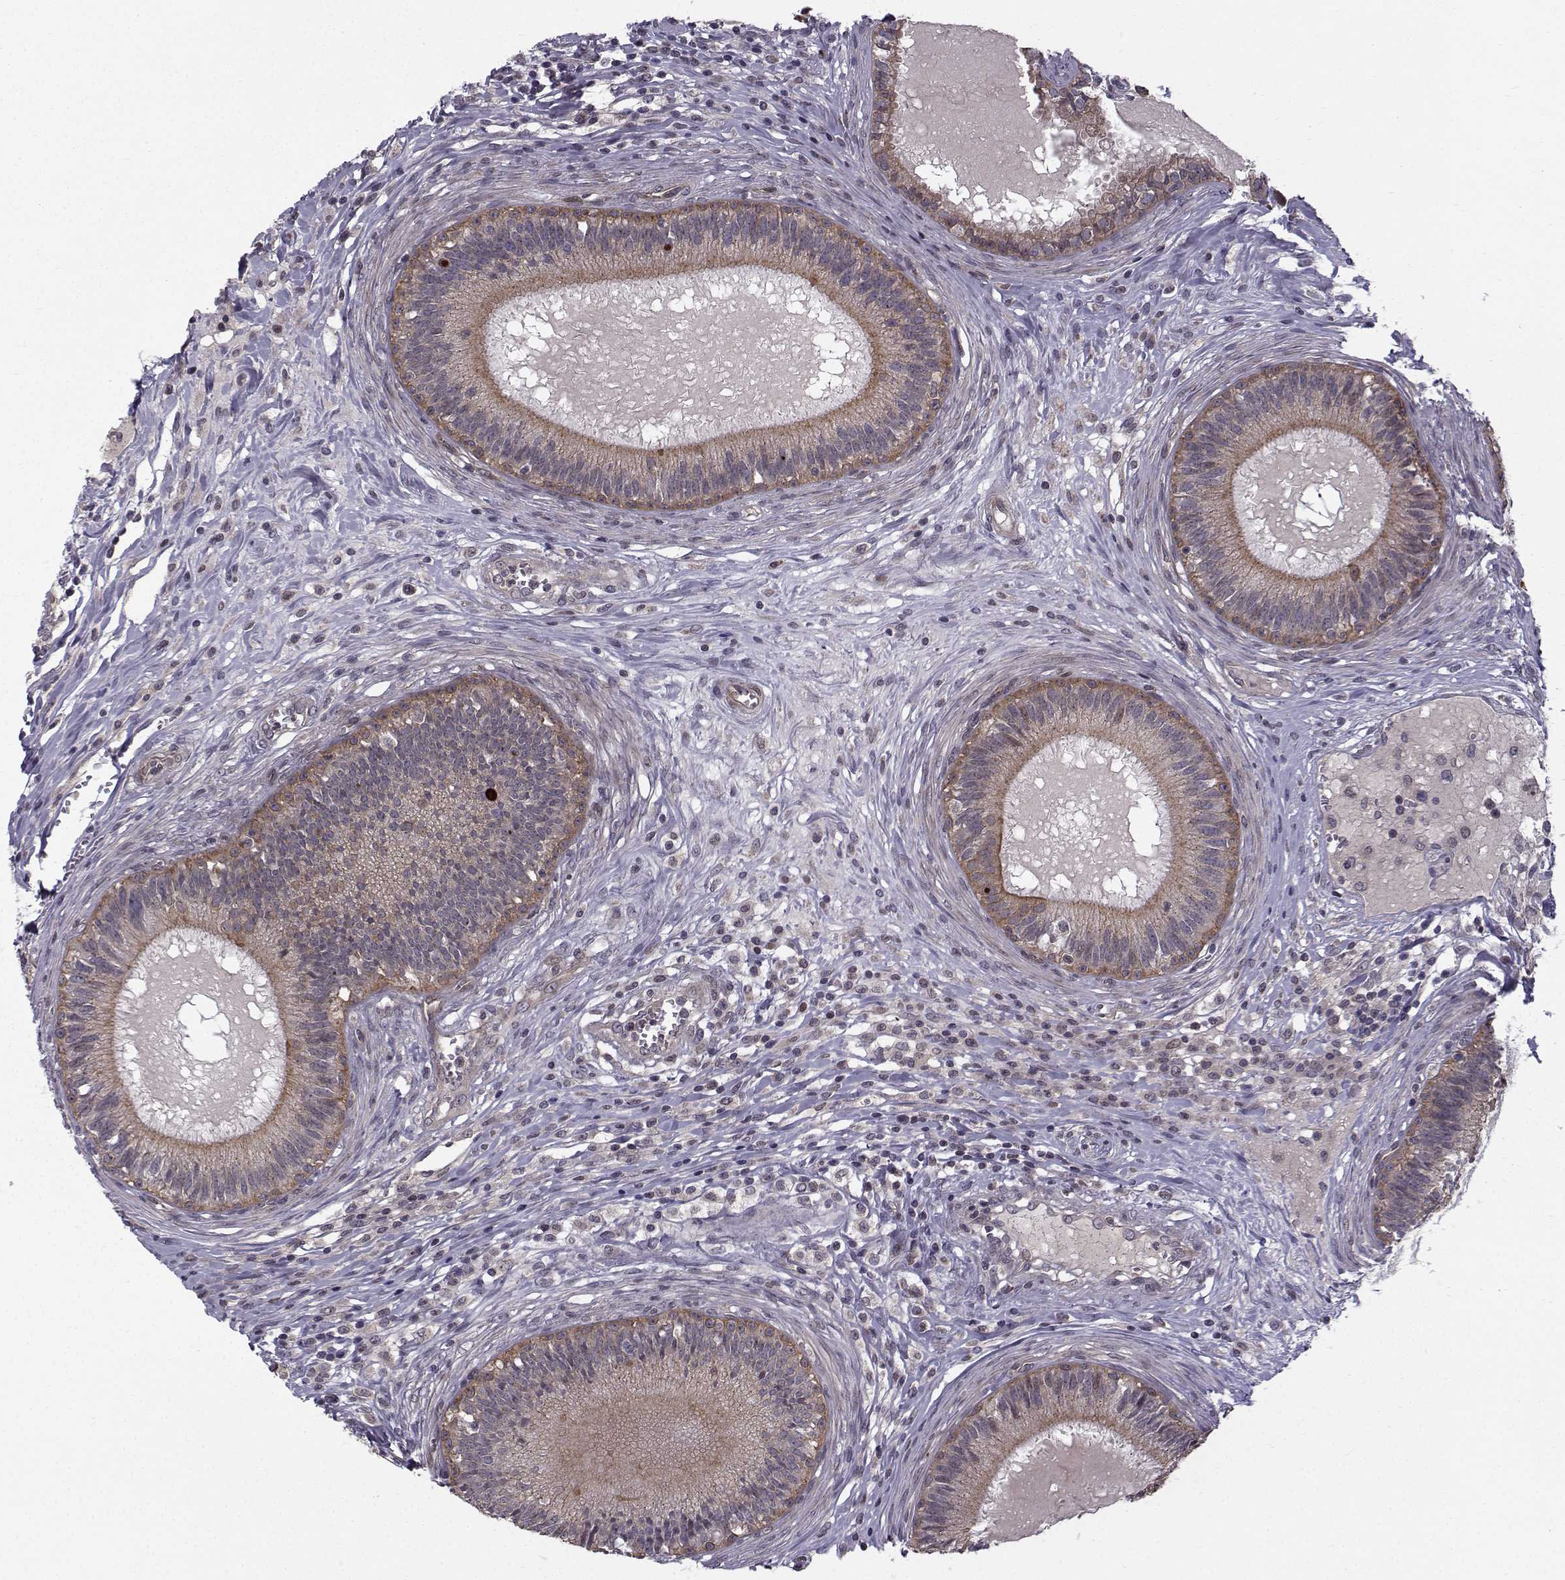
{"staining": {"intensity": "moderate", "quantity": "25%-75%", "location": "cytoplasmic/membranous"}, "tissue": "epididymis", "cell_type": "Glandular cells", "image_type": "normal", "snomed": [{"axis": "morphology", "description": "Normal tissue, NOS"}, {"axis": "topography", "description": "Epididymis"}], "caption": "A histopathology image of human epididymis stained for a protein reveals moderate cytoplasmic/membranous brown staining in glandular cells.", "gene": "APC", "patient": {"sex": "male", "age": 27}}